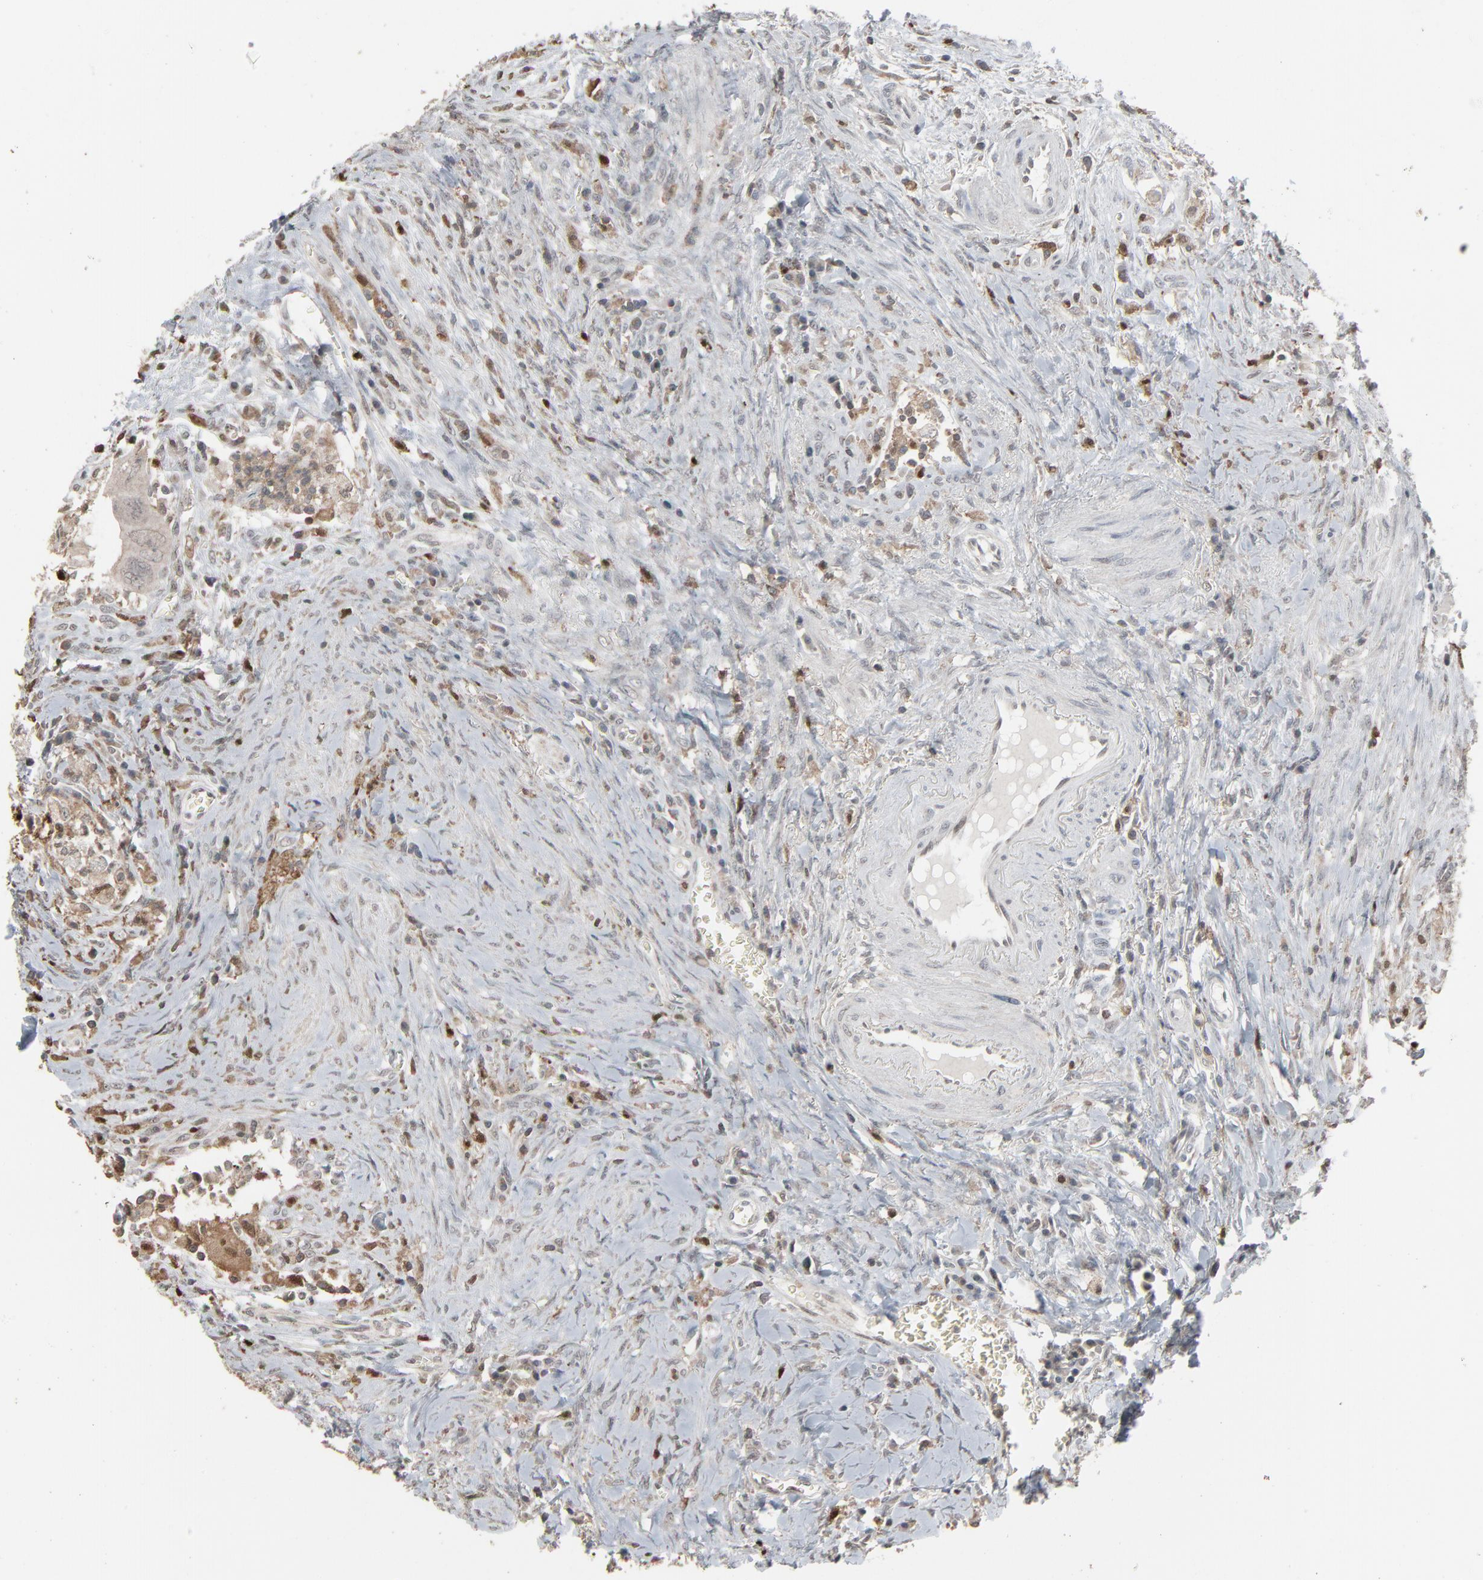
{"staining": {"intensity": "weak", "quantity": ">75%", "location": "cytoplasmic/membranous"}, "tissue": "colorectal cancer", "cell_type": "Tumor cells", "image_type": "cancer", "snomed": [{"axis": "morphology", "description": "Adenocarcinoma, NOS"}, {"axis": "topography", "description": "Rectum"}], "caption": "Adenocarcinoma (colorectal) stained with a brown dye displays weak cytoplasmic/membranous positive staining in approximately >75% of tumor cells.", "gene": "DOCK8", "patient": {"sex": "male", "age": 70}}